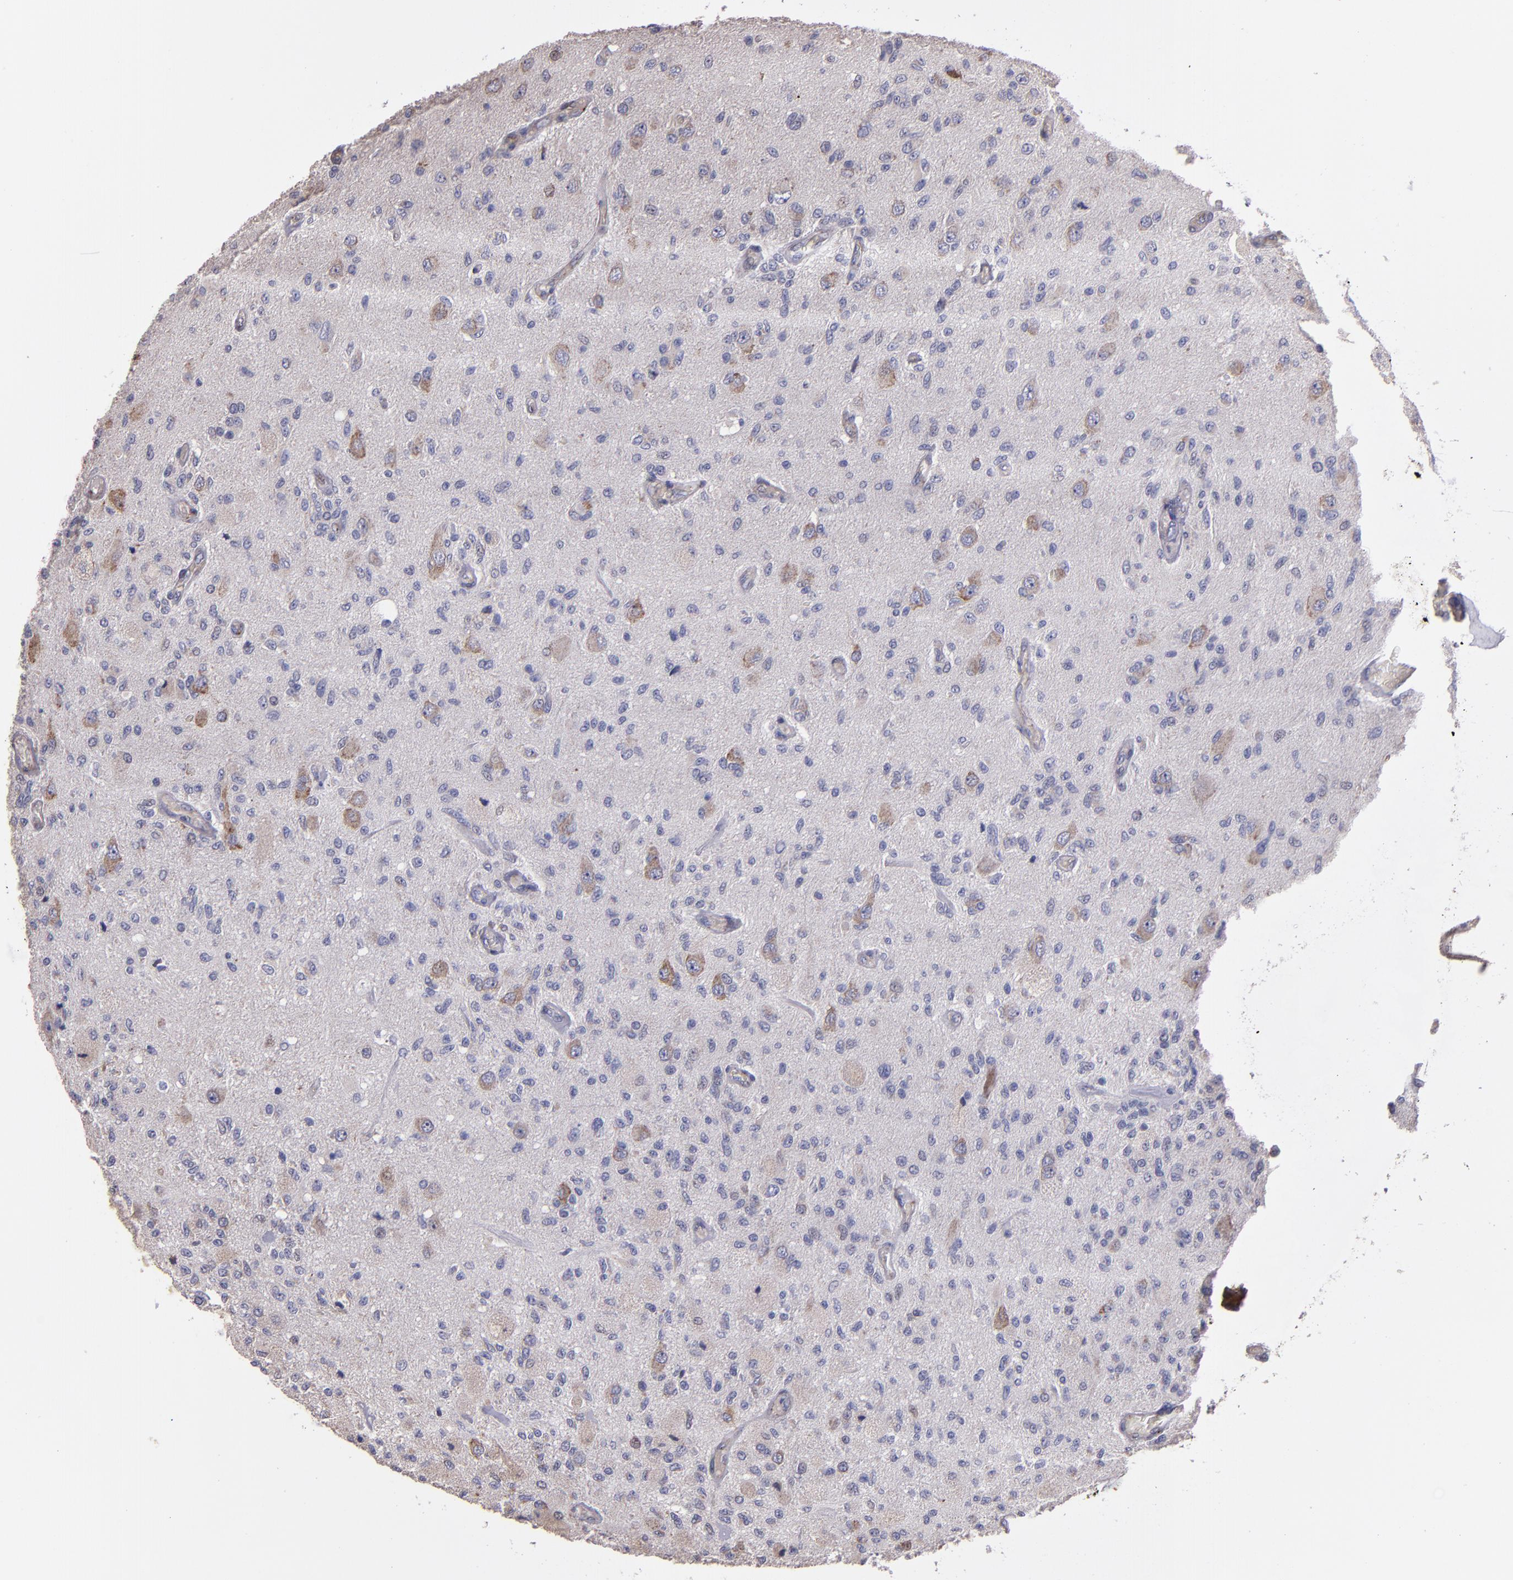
{"staining": {"intensity": "negative", "quantity": "none", "location": "none"}, "tissue": "glioma", "cell_type": "Tumor cells", "image_type": "cancer", "snomed": [{"axis": "morphology", "description": "Normal tissue, NOS"}, {"axis": "morphology", "description": "Glioma, malignant, High grade"}, {"axis": "topography", "description": "Cerebral cortex"}], "caption": "High magnification brightfield microscopy of high-grade glioma (malignant) stained with DAB (brown) and counterstained with hematoxylin (blue): tumor cells show no significant positivity. The staining is performed using DAB (3,3'-diaminobenzidine) brown chromogen with nuclei counter-stained in using hematoxylin.", "gene": "IFIH1", "patient": {"sex": "male", "age": 77}}